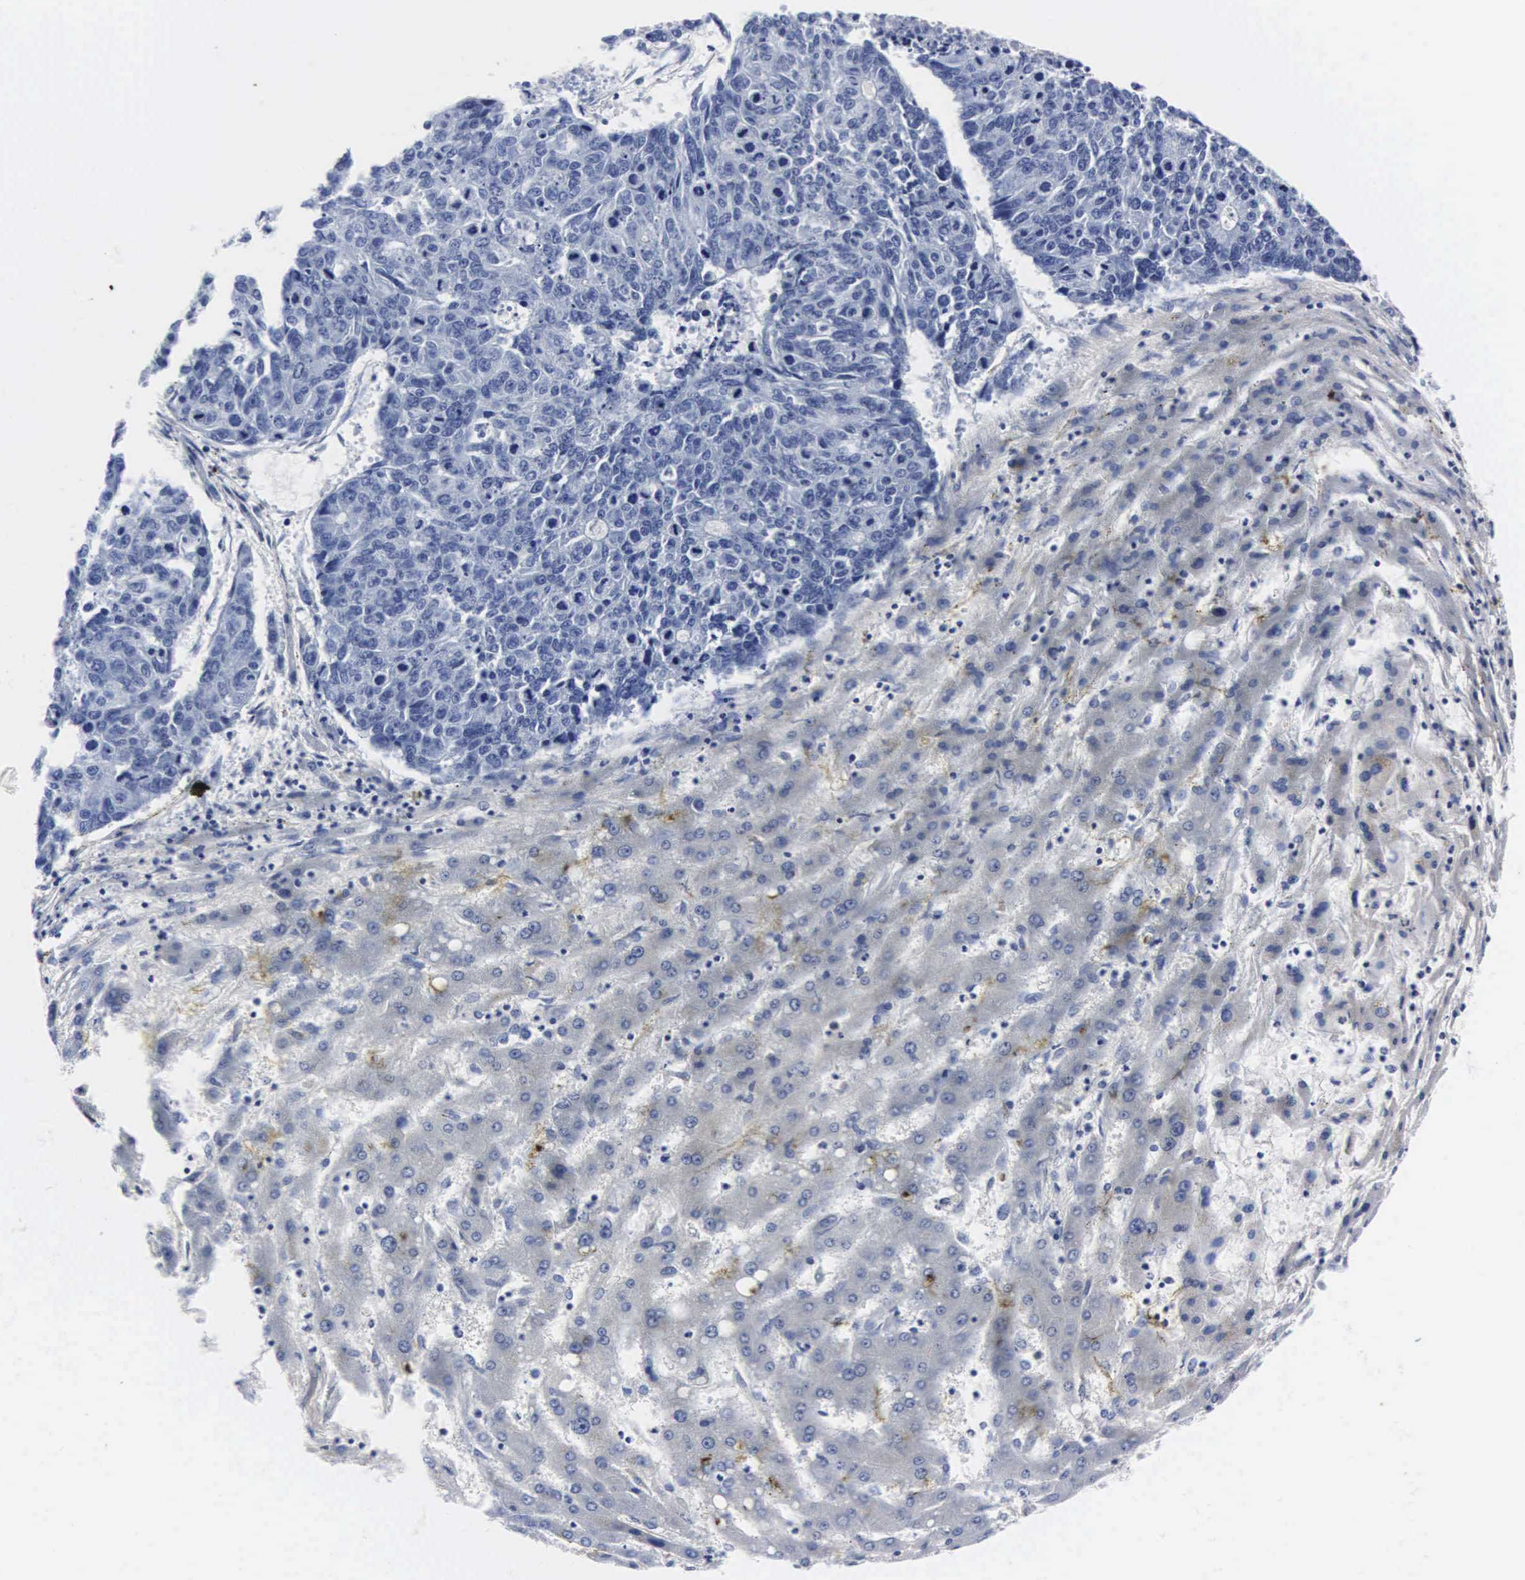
{"staining": {"intensity": "negative", "quantity": "none", "location": "none"}, "tissue": "liver cancer", "cell_type": "Tumor cells", "image_type": "cancer", "snomed": [{"axis": "morphology", "description": "Carcinoma, metastatic, NOS"}, {"axis": "topography", "description": "Liver"}], "caption": "Protein analysis of liver metastatic carcinoma demonstrates no significant staining in tumor cells. (Brightfield microscopy of DAB IHC at high magnification).", "gene": "ENO2", "patient": {"sex": "male", "age": 49}}